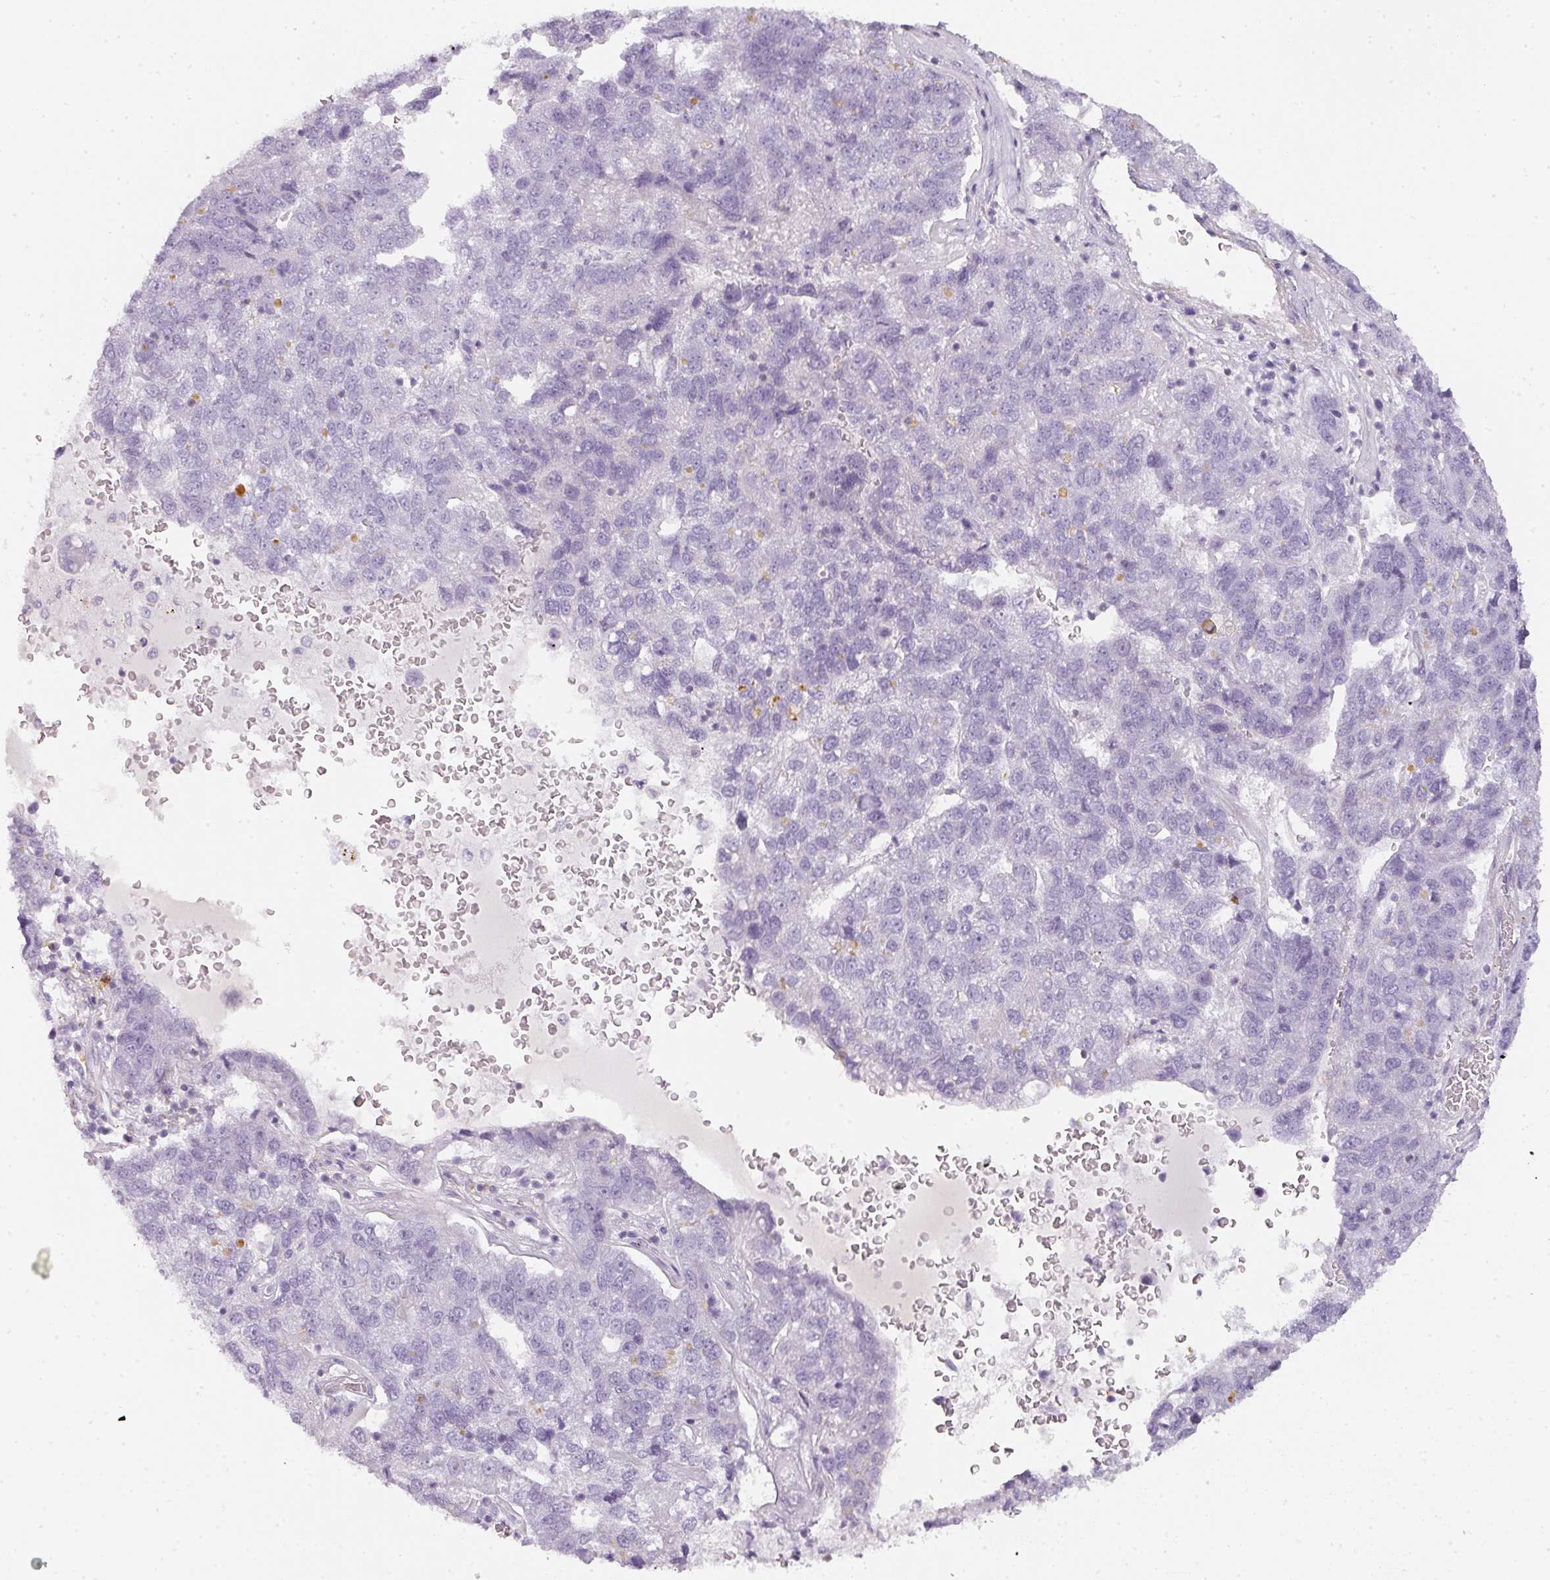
{"staining": {"intensity": "negative", "quantity": "none", "location": "none"}, "tissue": "pancreatic cancer", "cell_type": "Tumor cells", "image_type": "cancer", "snomed": [{"axis": "morphology", "description": "Adenocarcinoma, NOS"}, {"axis": "topography", "description": "Pancreas"}], "caption": "A histopathology image of adenocarcinoma (pancreatic) stained for a protein reveals no brown staining in tumor cells.", "gene": "TMEM42", "patient": {"sex": "female", "age": 61}}